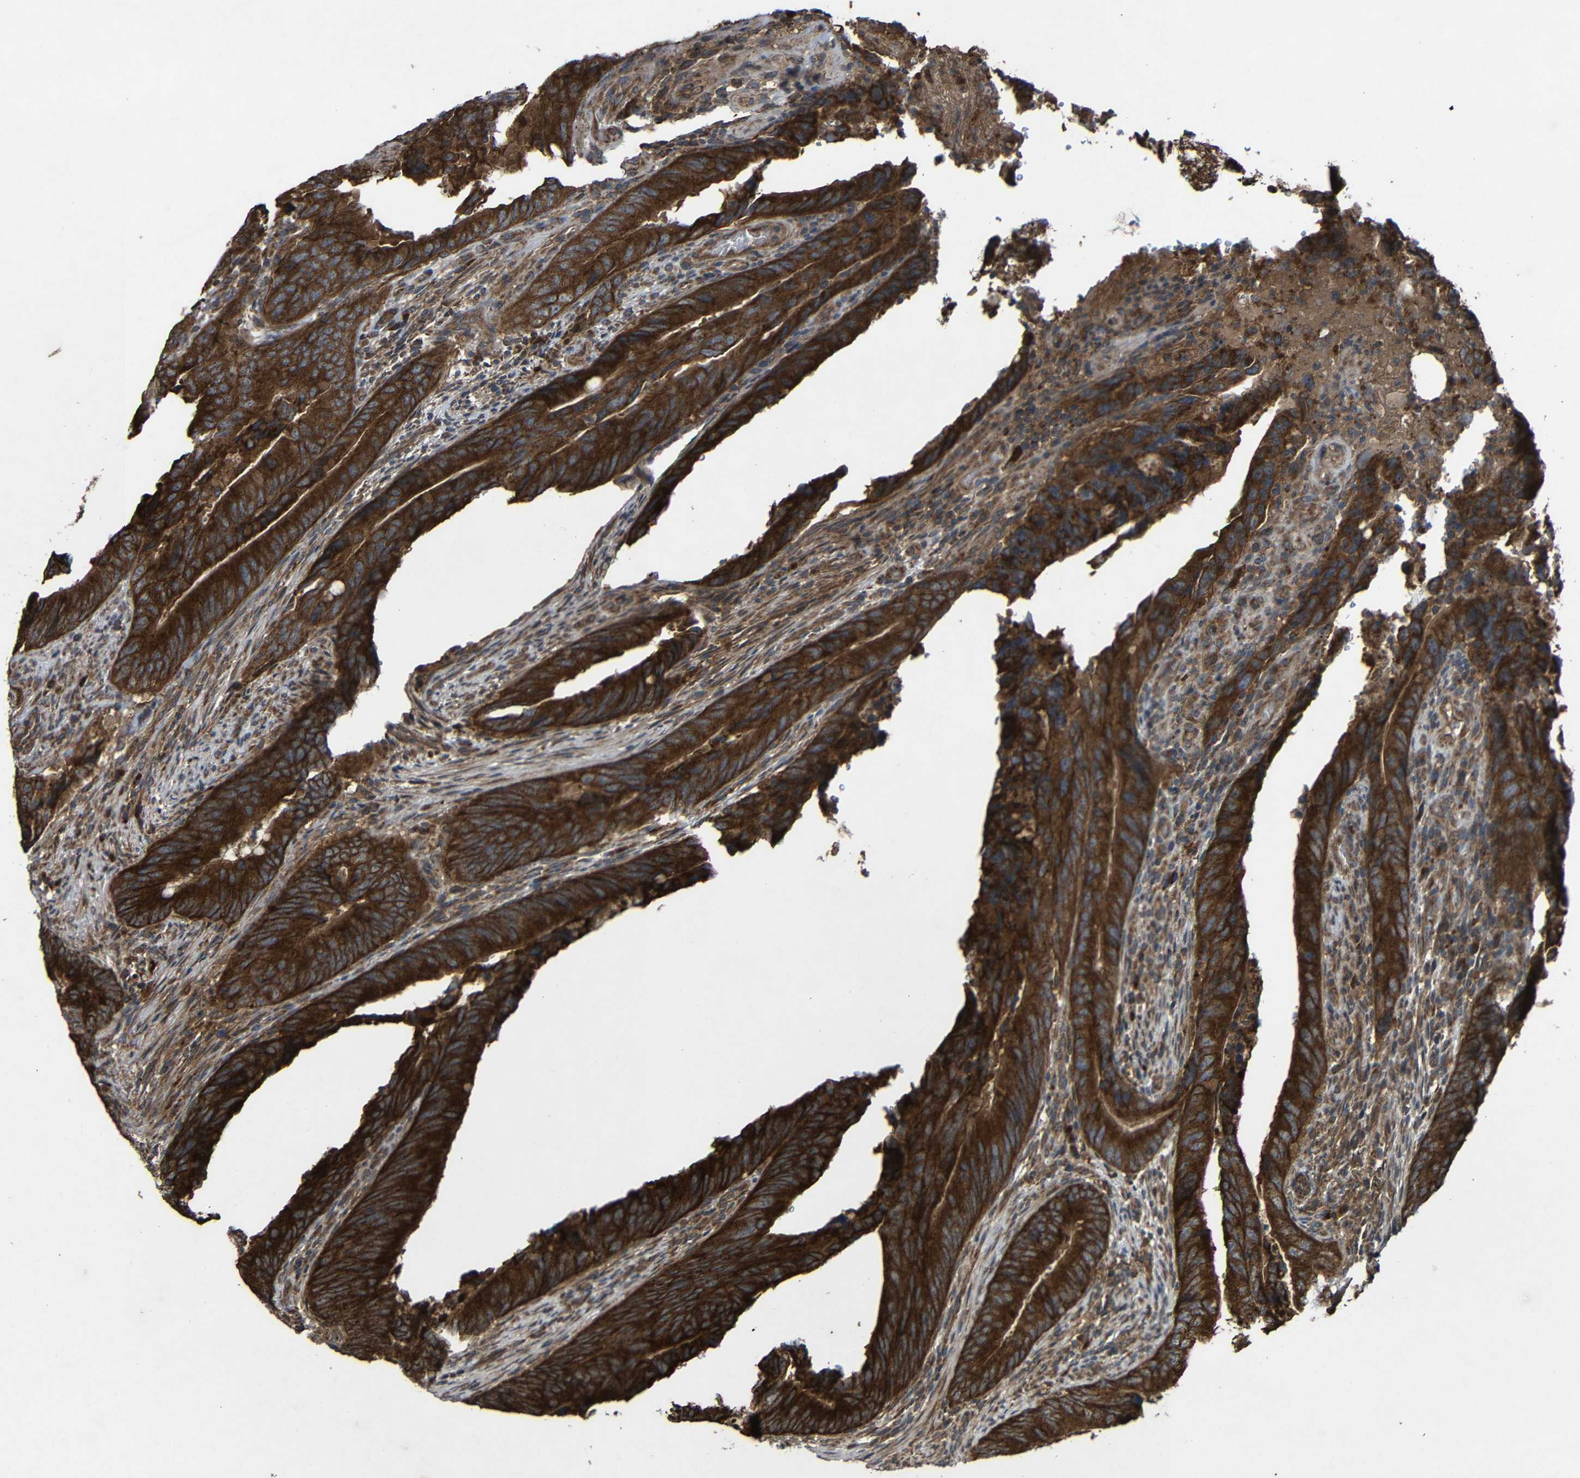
{"staining": {"intensity": "strong", "quantity": ">75%", "location": "cytoplasmic/membranous"}, "tissue": "colorectal cancer", "cell_type": "Tumor cells", "image_type": "cancer", "snomed": [{"axis": "morphology", "description": "Normal tissue, NOS"}, {"axis": "morphology", "description": "Adenocarcinoma, NOS"}, {"axis": "topography", "description": "Colon"}], "caption": "Brown immunohistochemical staining in human adenocarcinoma (colorectal) reveals strong cytoplasmic/membranous staining in approximately >75% of tumor cells. The protein is shown in brown color, while the nuclei are stained blue.", "gene": "C1GALT1", "patient": {"sex": "male", "age": 56}}